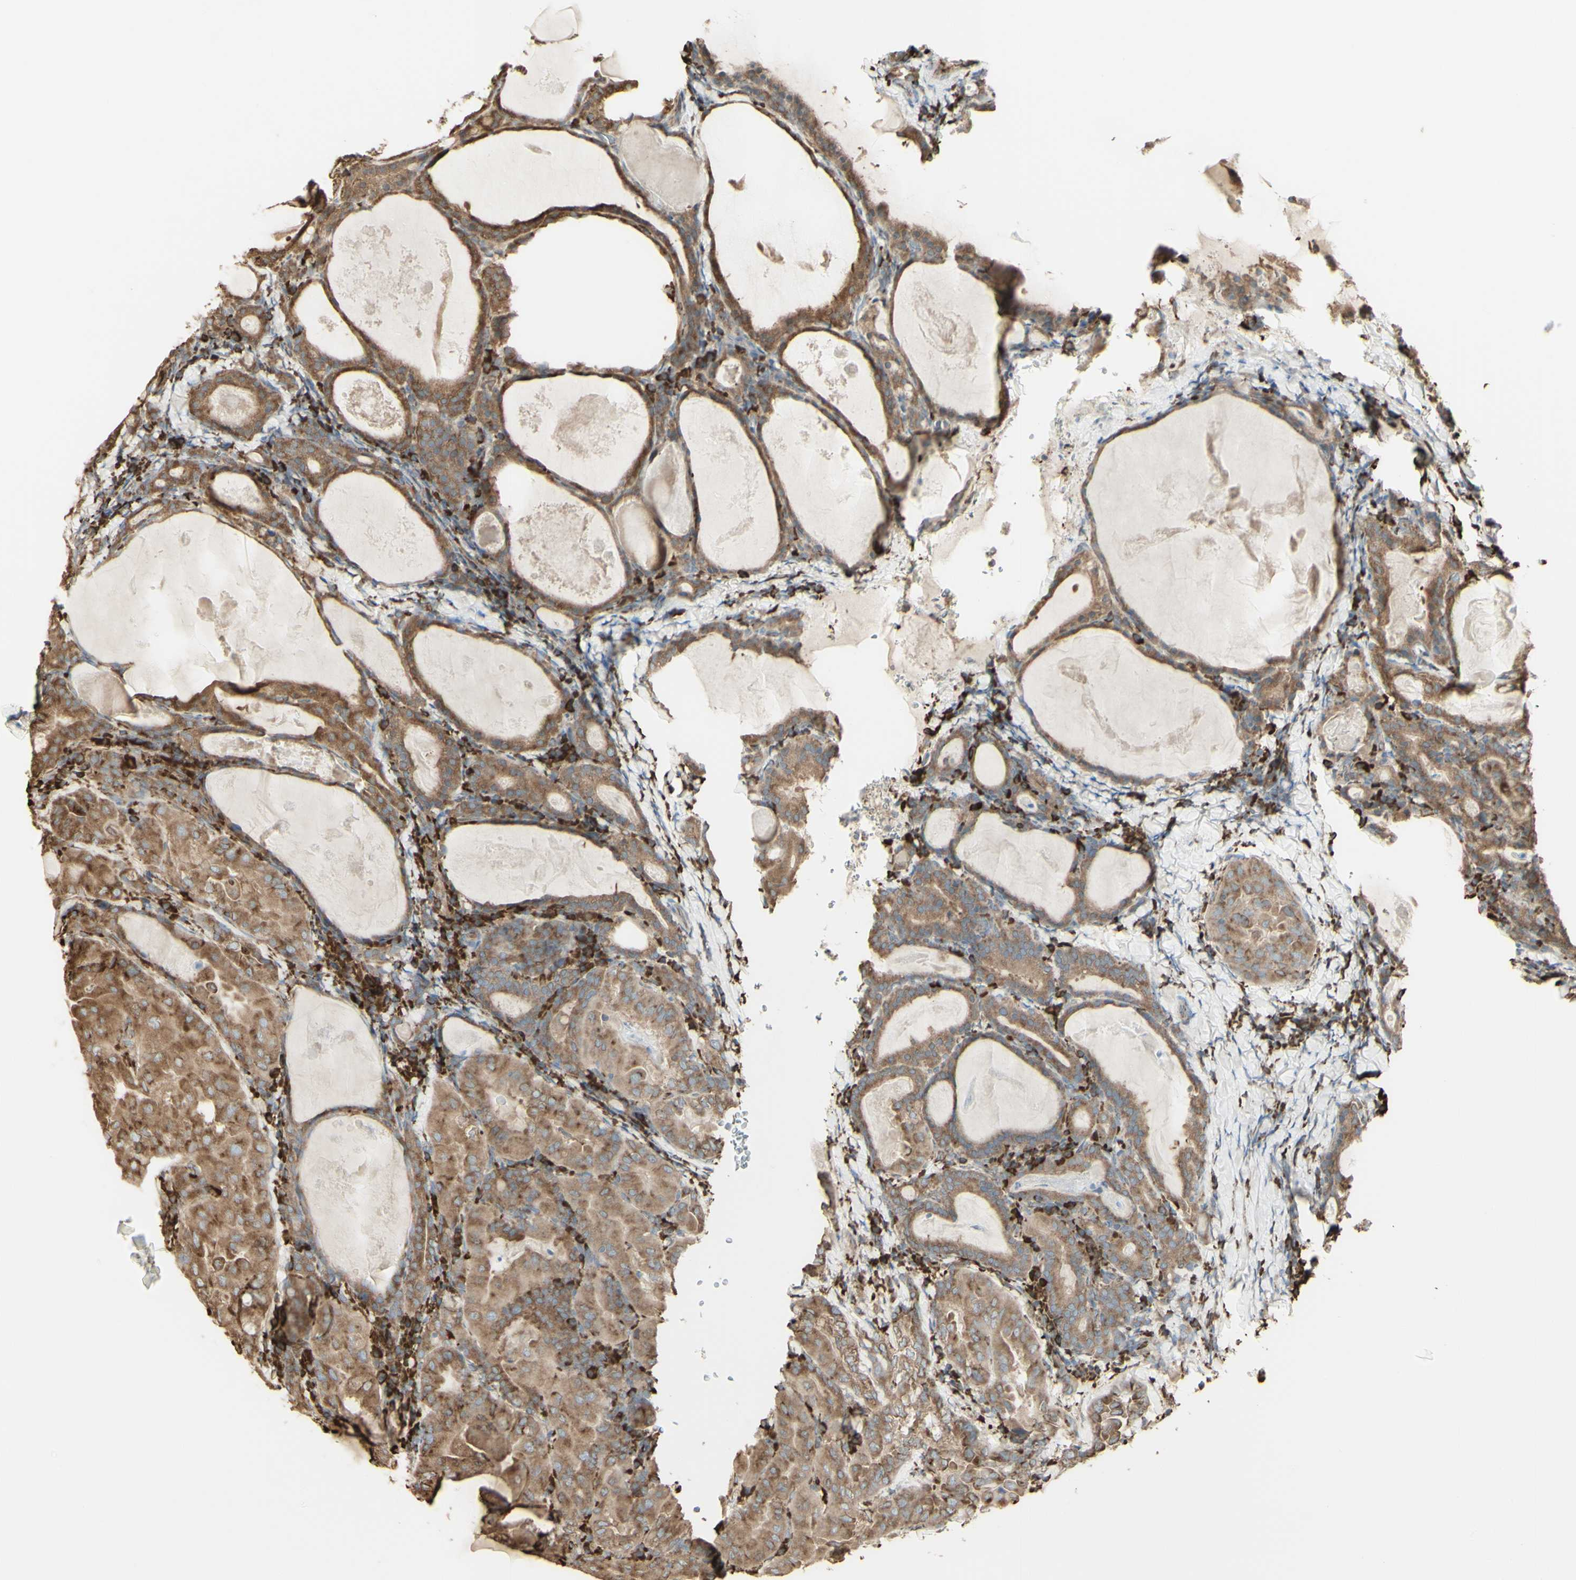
{"staining": {"intensity": "moderate", "quantity": ">75%", "location": "cytoplasmic/membranous"}, "tissue": "thyroid cancer", "cell_type": "Tumor cells", "image_type": "cancer", "snomed": [{"axis": "morphology", "description": "Papillary adenocarcinoma, NOS"}, {"axis": "topography", "description": "Thyroid gland"}], "caption": "There is medium levels of moderate cytoplasmic/membranous expression in tumor cells of papillary adenocarcinoma (thyroid), as demonstrated by immunohistochemical staining (brown color).", "gene": "EEF1B2", "patient": {"sex": "female", "age": 42}}